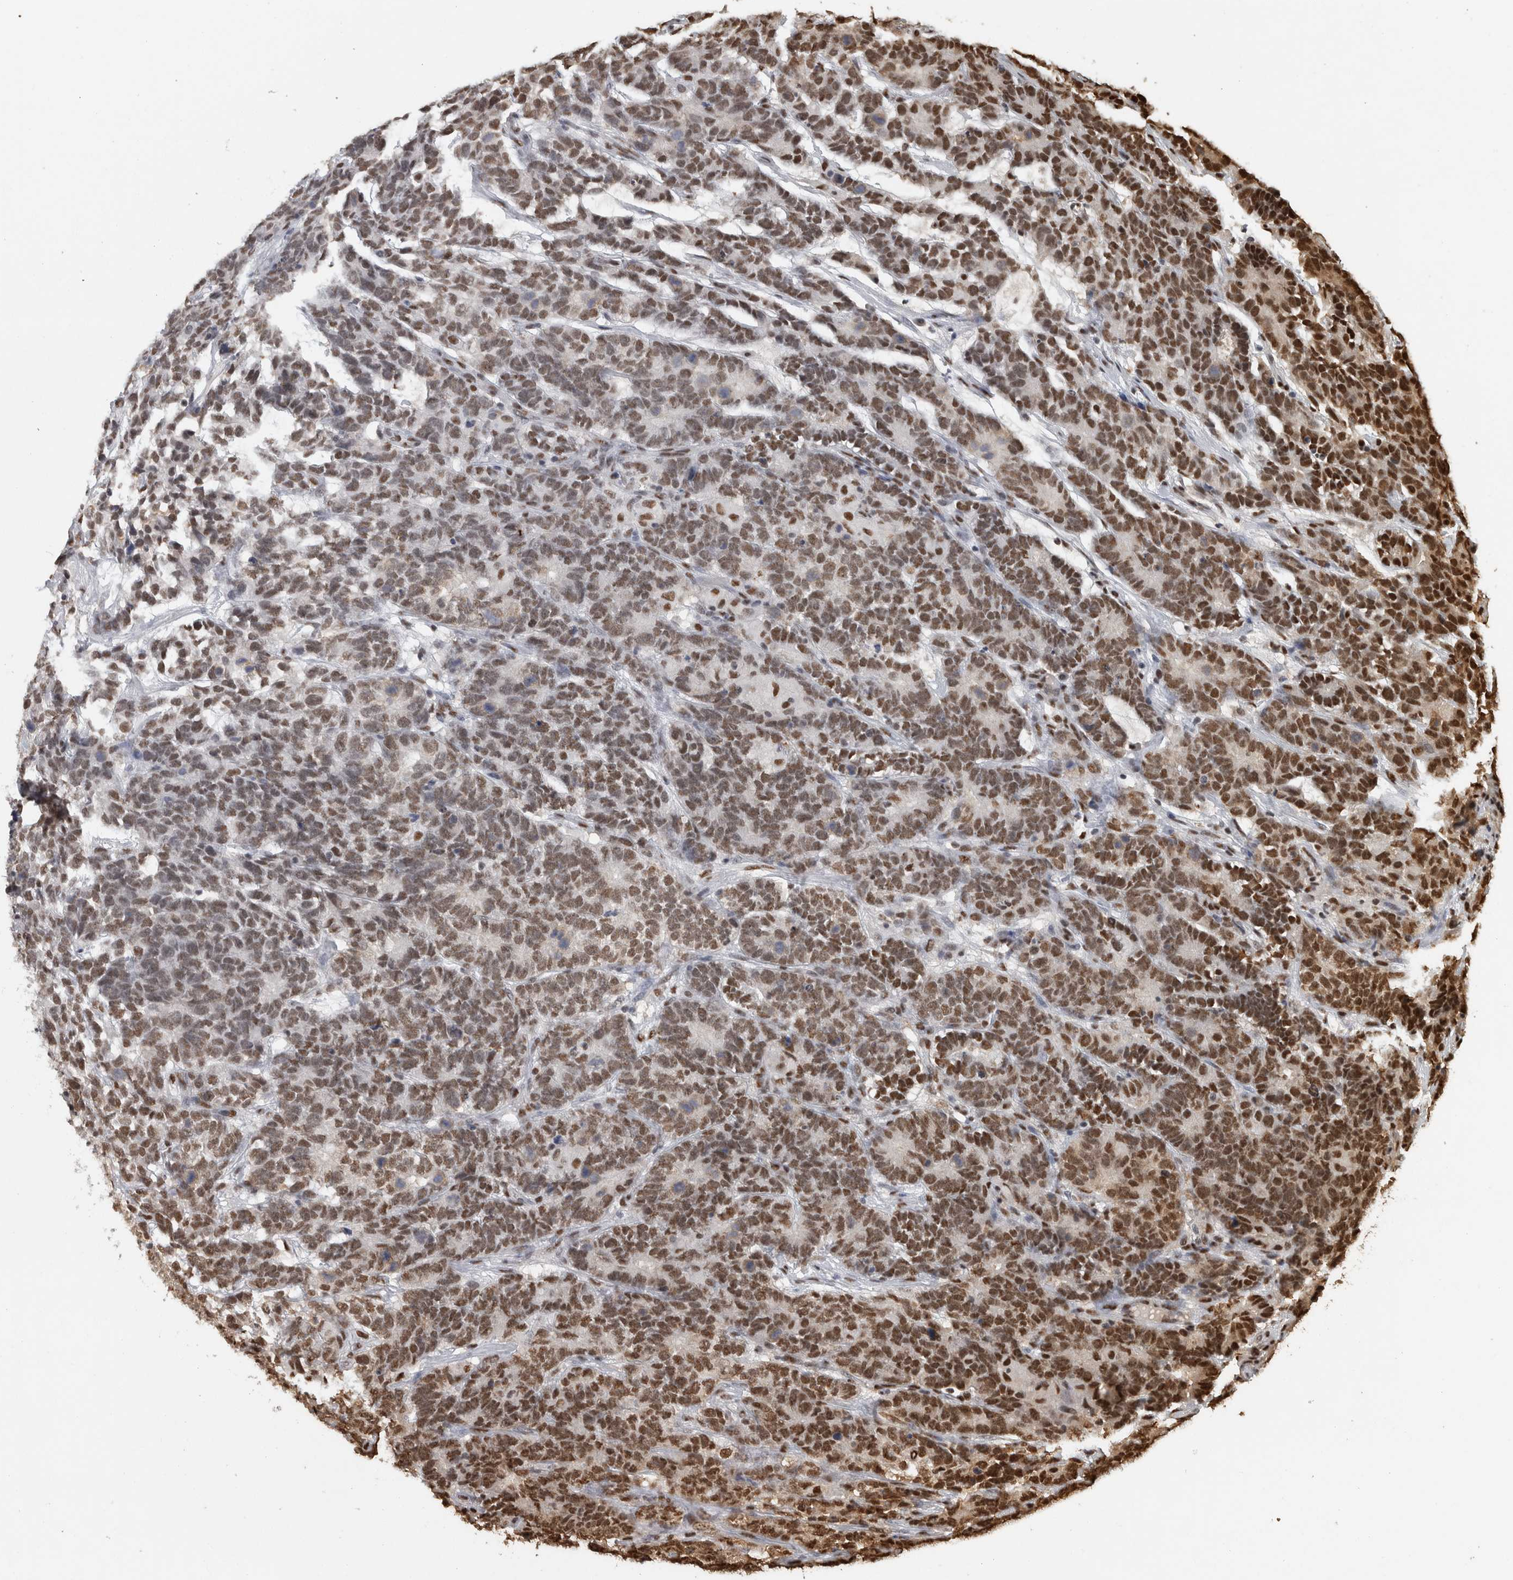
{"staining": {"intensity": "moderate", "quantity": "25%-75%", "location": "nuclear"}, "tissue": "testis cancer", "cell_type": "Tumor cells", "image_type": "cancer", "snomed": [{"axis": "morphology", "description": "Carcinoma, Embryonal, NOS"}, {"axis": "topography", "description": "Testis"}], "caption": "A high-resolution image shows immunohistochemistry staining of testis embryonal carcinoma, which reveals moderate nuclear staining in about 25%-75% of tumor cells. The staining is performed using DAB brown chromogen to label protein expression. The nuclei are counter-stained blue using hematoxylin.", "gene": "RAD50", "patient": {"sex": "male", "age": 26}}